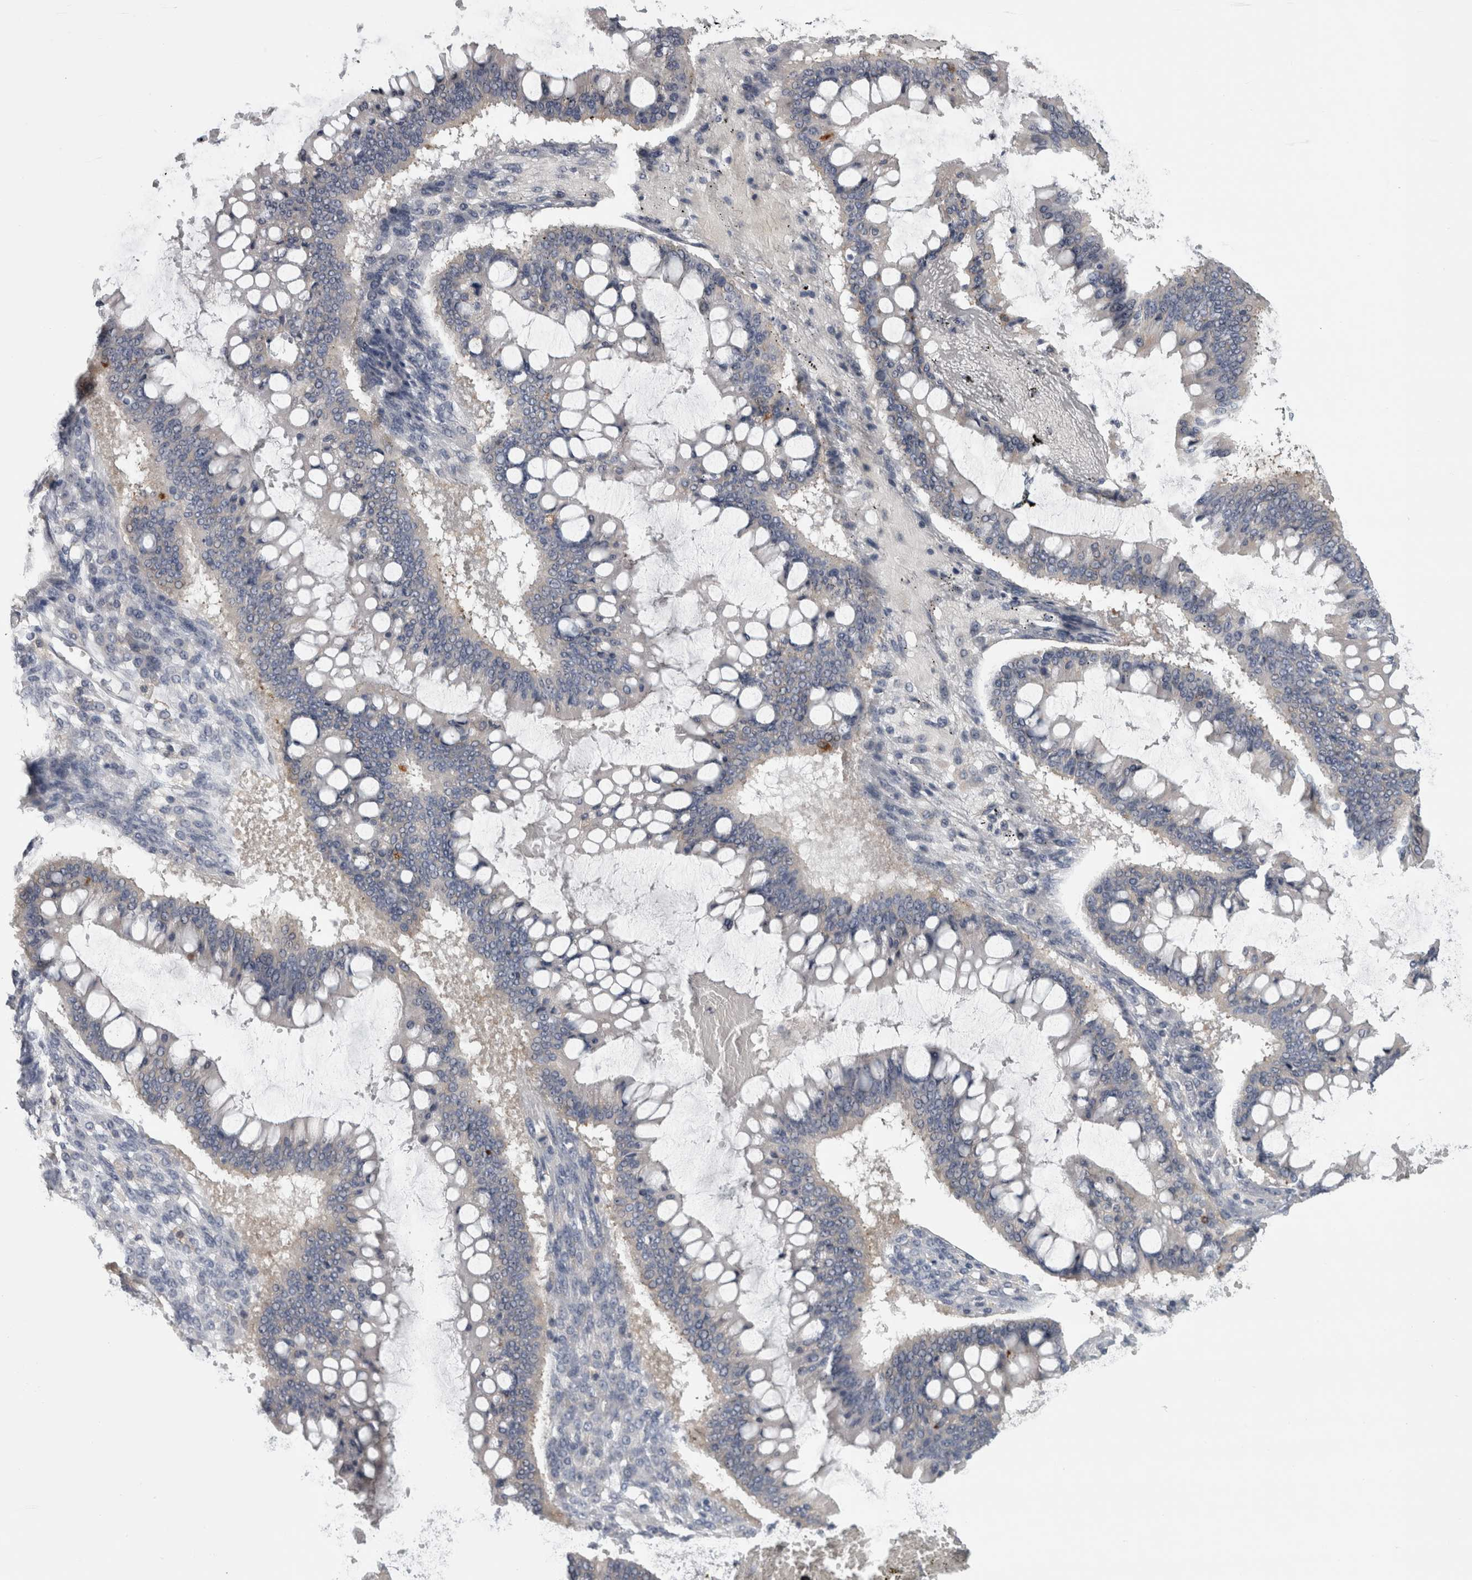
{"staining": {"intensity": "negative", "quantity": "none", "location": "none"}, "tissue": "ovarian cancer", "cell_type": "Tumor cells", "image_type": "cancer", "snomed": [{"axis": "morphology", "description": "Cystadenocarcinoma, mucinous, NOS"}, {"axis": "topography", "description": "Ovary"}], "caption": "IHC of human ovarian mucinous cystadenocarcinoma shows no staining in tumor cells. (Immunohistochemistry, brightfield microscopy, high magnification).", "gene": "PRRC2C", "patient": {"sex": "female", "age": 73}}